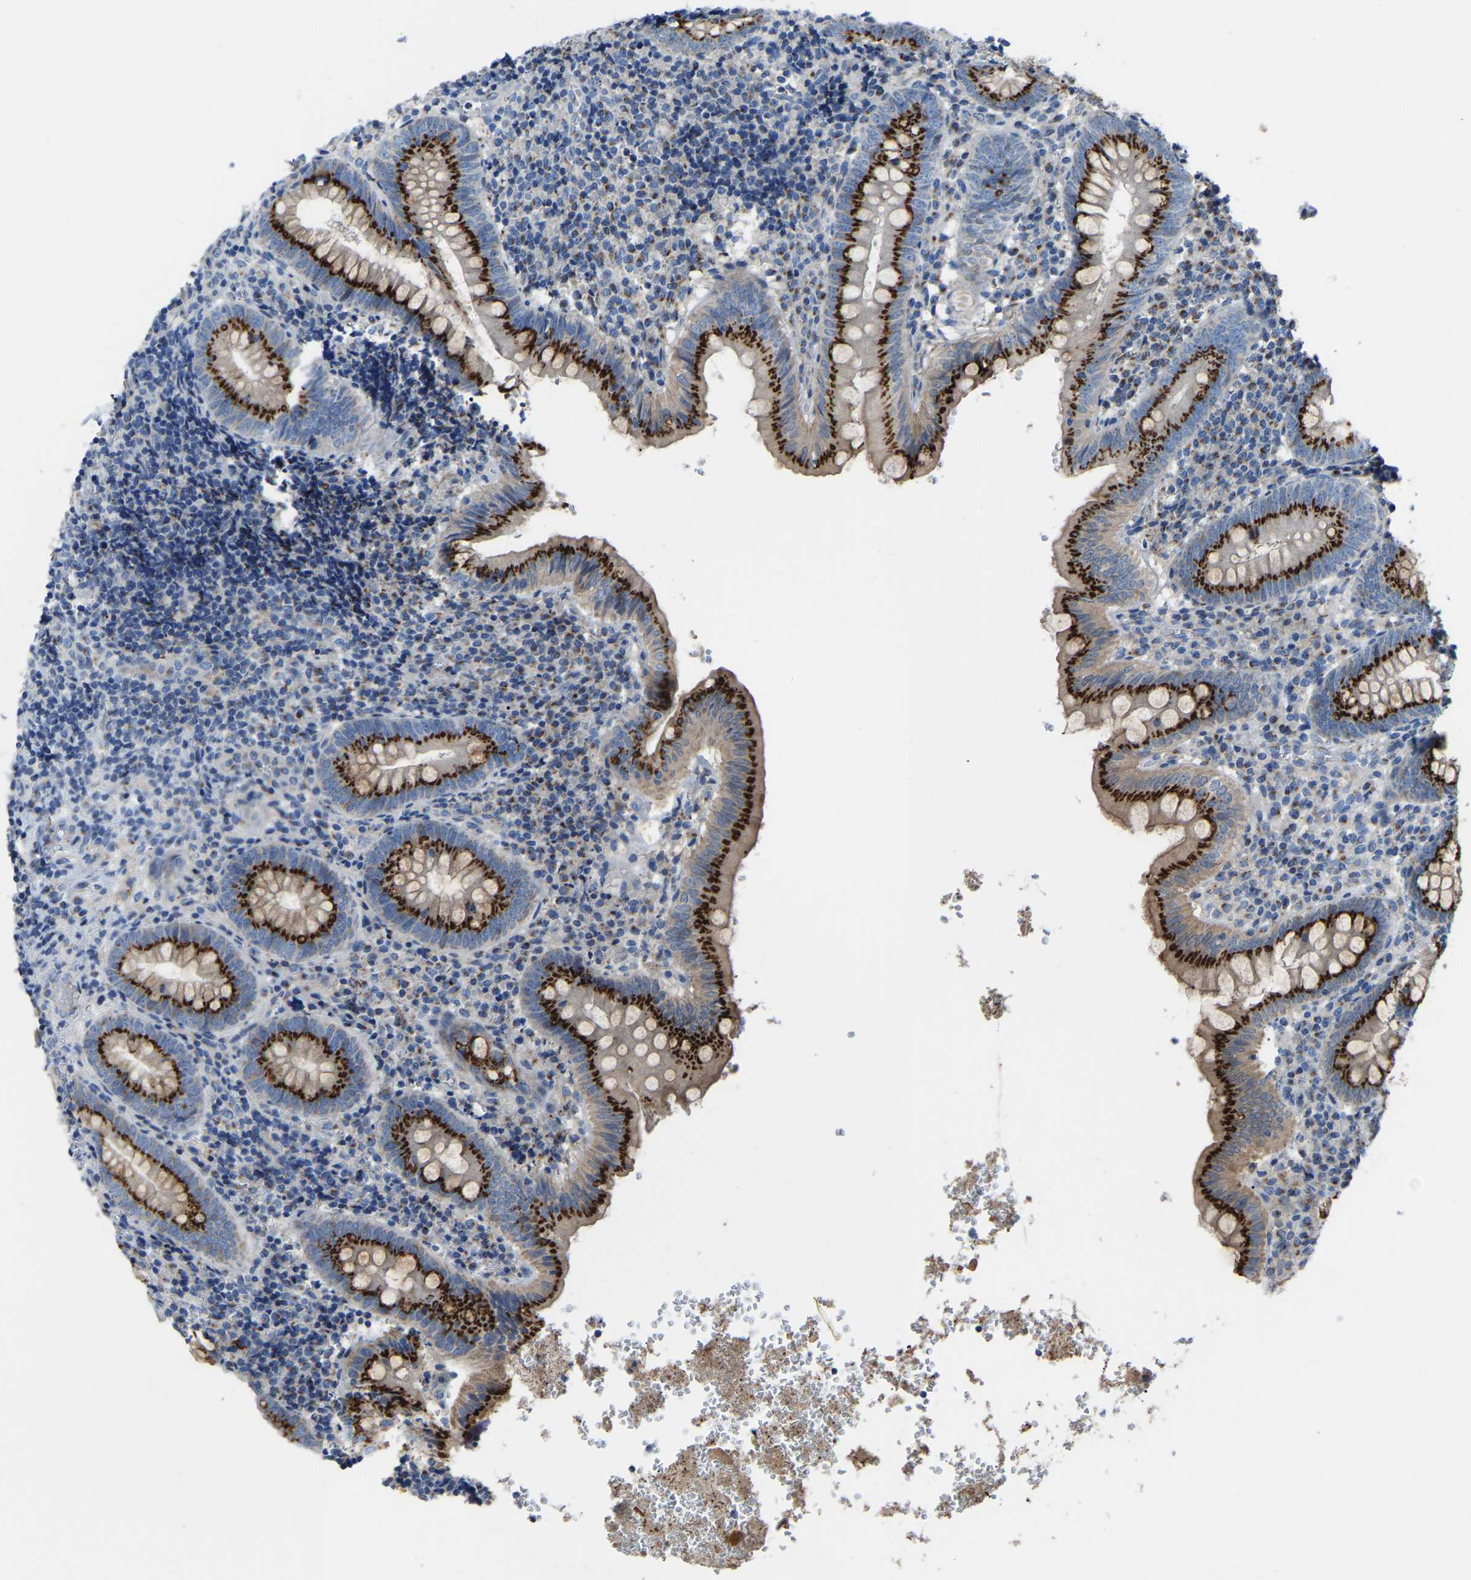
{"staining": {"intensity": "strong", "quantity": ">75%", "location": "cytoplasmic/membranous"}, "tissue": "appendix", "cell_type": "Glandular cells", "image_type": "normal", "snomed": [{"axis": "morphology", "description": "Normal tissue, NOS"}, {"axis": "topography", "description": "Appendix"}], "caption": "DAB immunohistochemical staining of unremarkable human appendix exhibits strong cytoplasmic/membranous protein expression in approximately >75% of glandular cells.", "gene": "CANT1", "patient": {"sex": "male", "age": 8}}